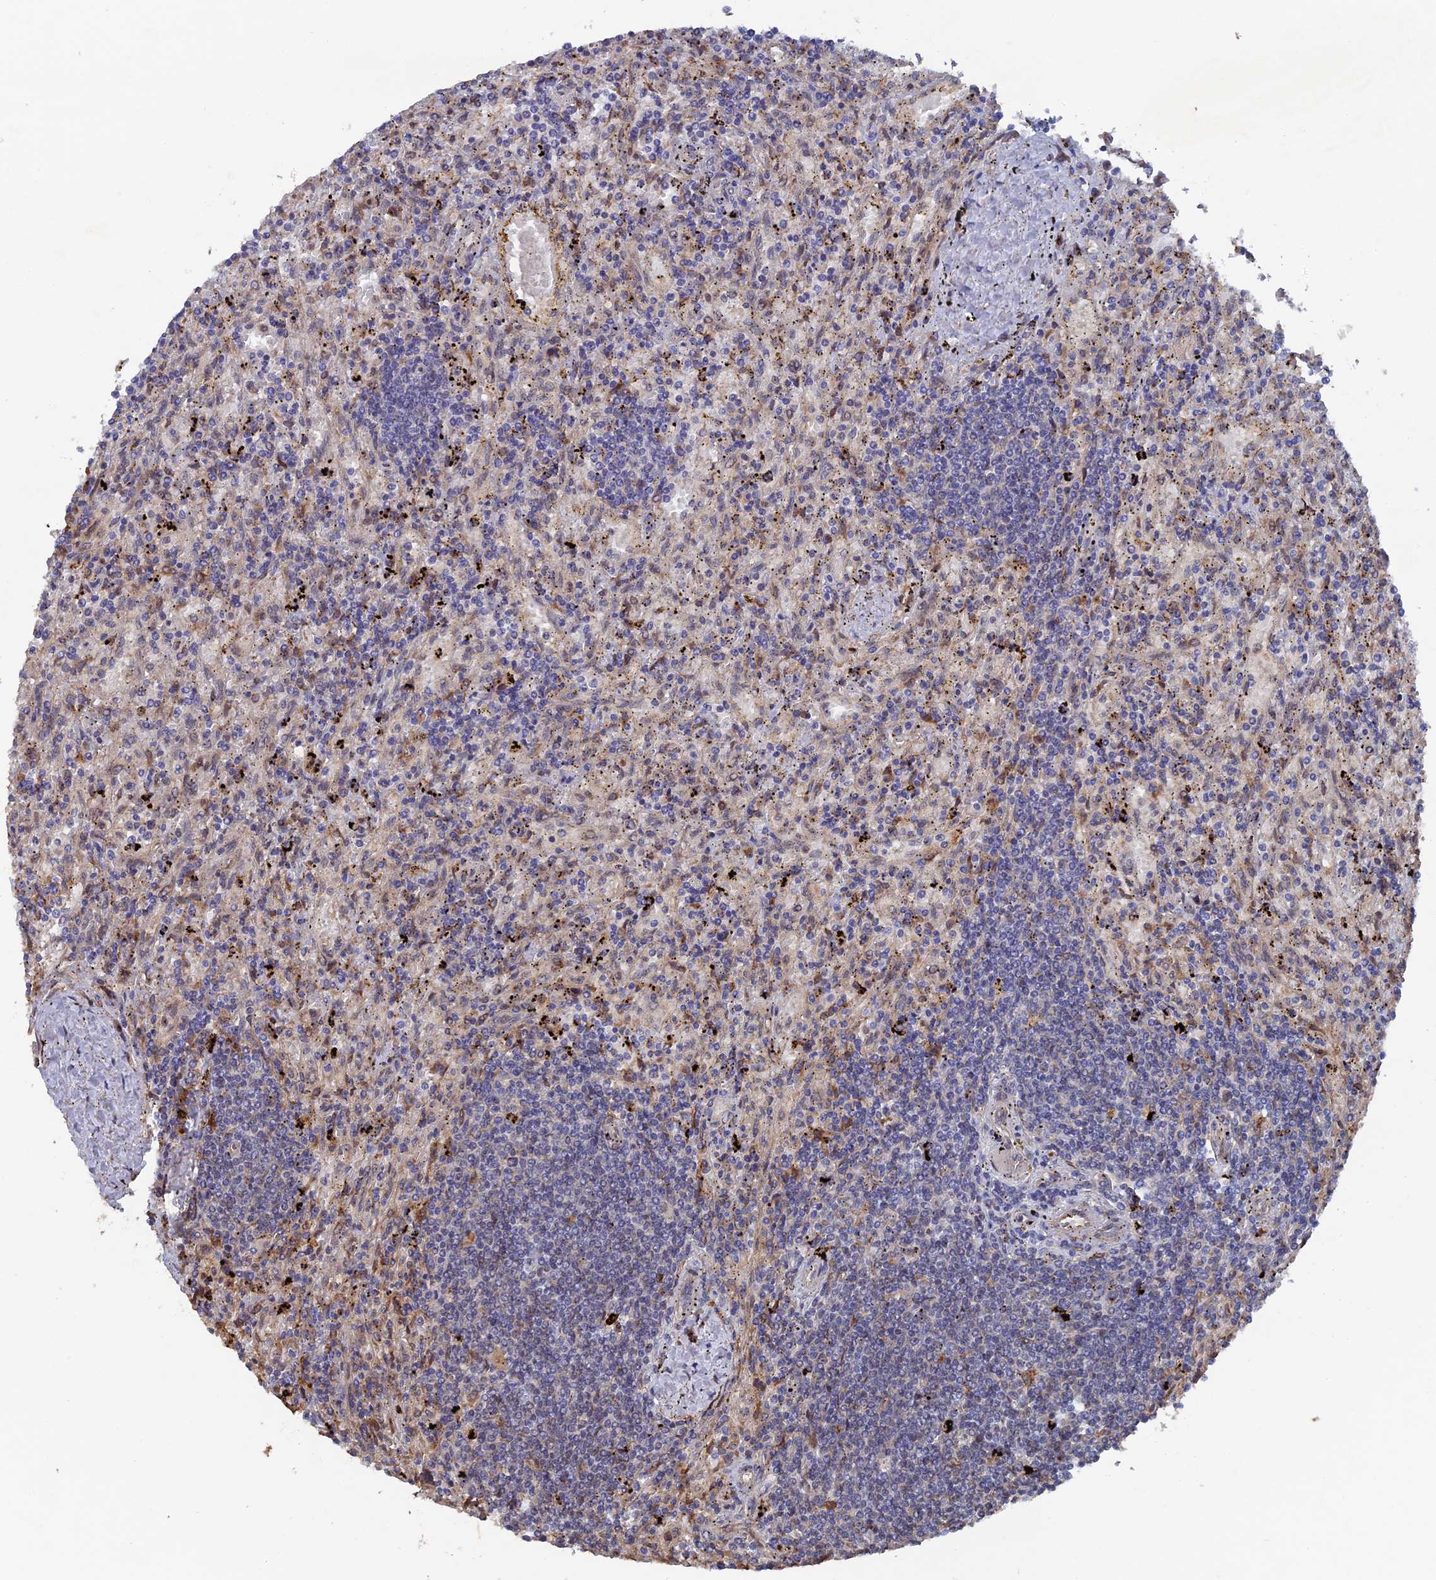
{"staining": {"intensity": "negative", "quantity": "none", "location": "none"}, "tissue": "lymphoma", "cell_type": "Tumor cells", "image_type": "cancer", "snomed": [{"axis": "morphology", "description": "Malignant lymphoma, non-Hodgkin's type, Low grade"}, {"axis": "topography", "description": "Spleen"}], "caption": "An IHC image of malignant lymphoma, non-Hodgkin's type (low-grade) is shown. There is no staining in tumor cells of malignant lymphoma, non-Hodgkin's type (low-grade).", "gene": "VPS37C", "patient": {"sex": "male", "age": 76}}